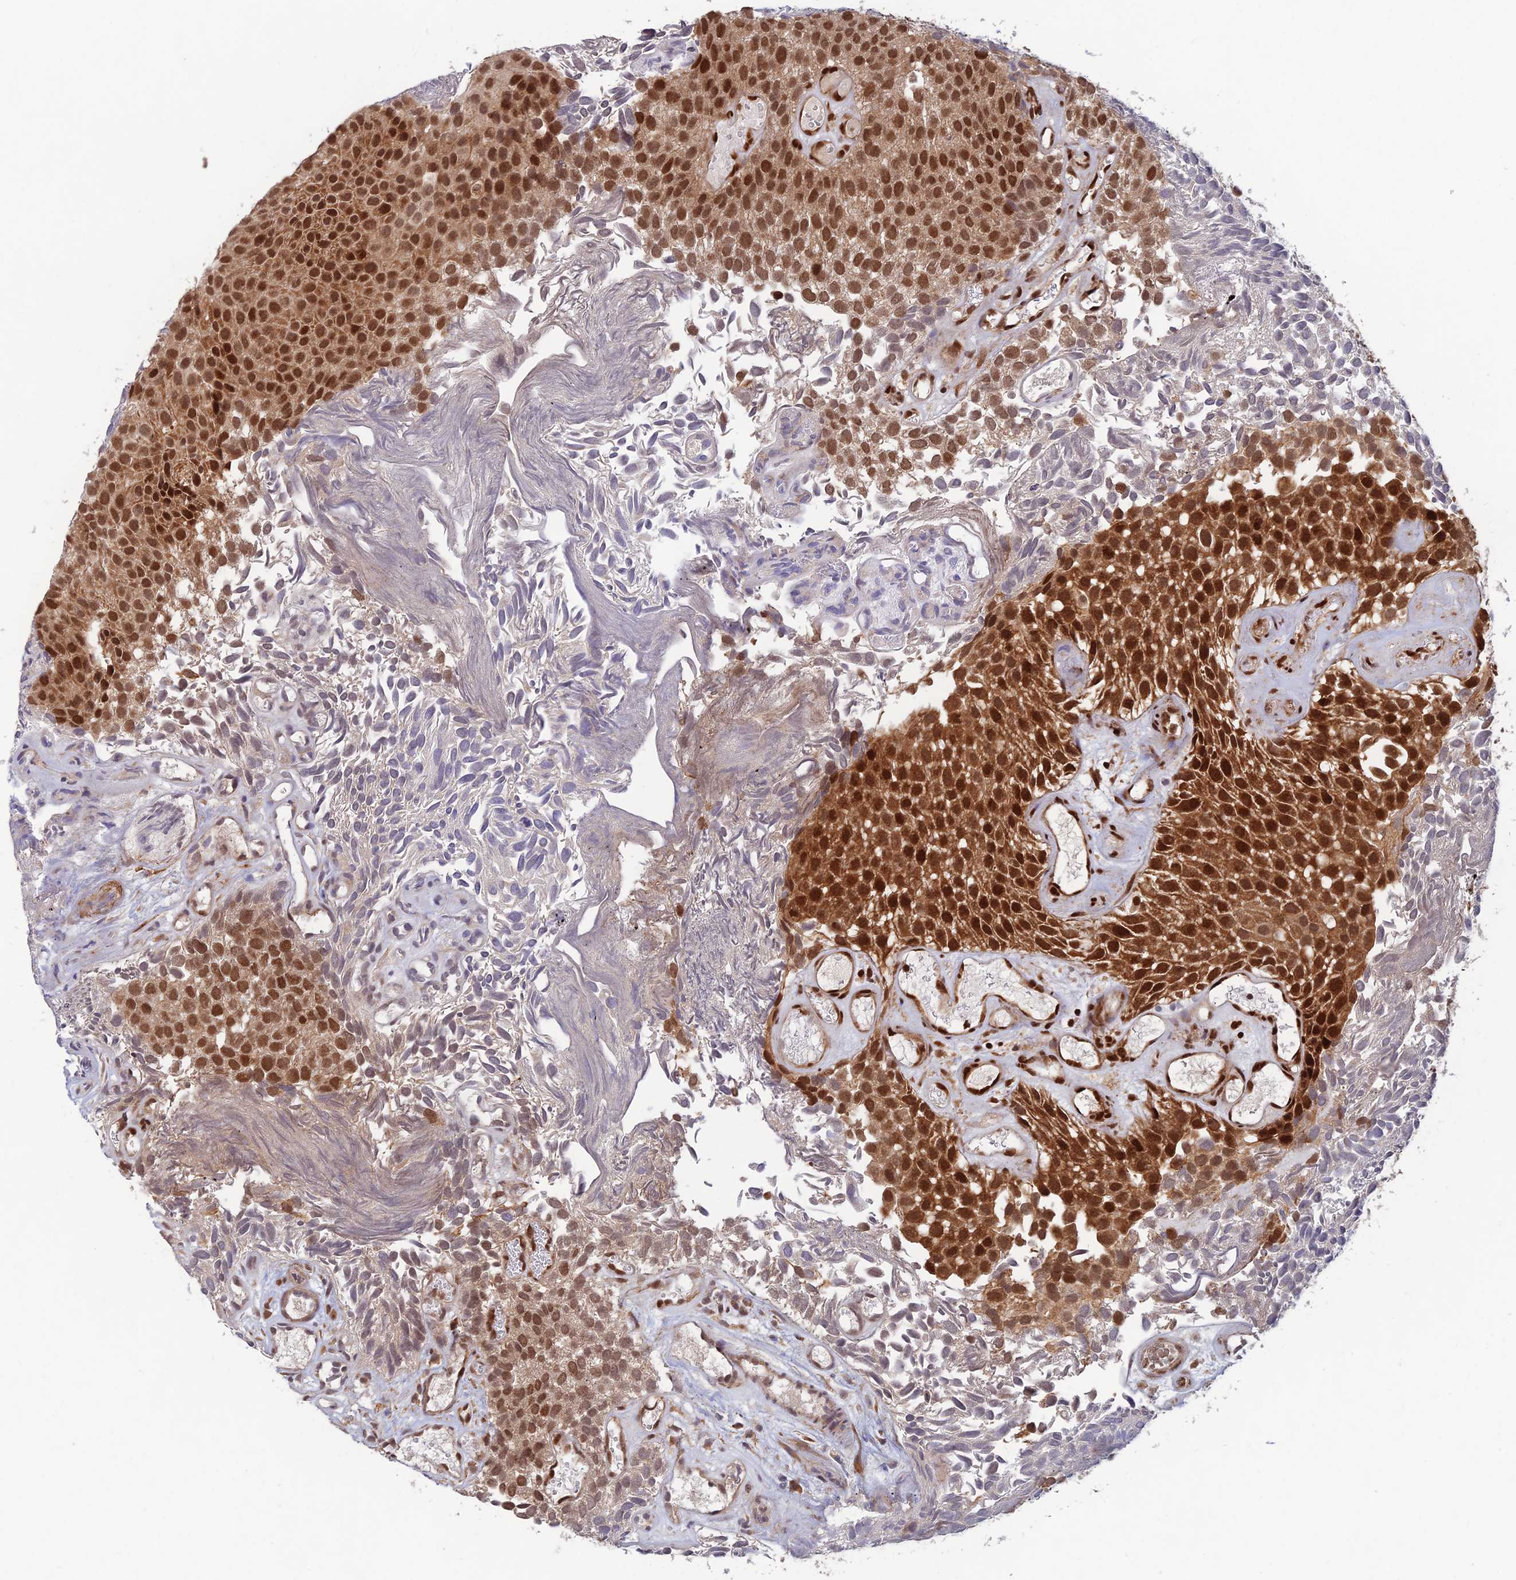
{"staining": {"intensity": "strong", "quantity": ">75%", "location": "cytoplasmic/membranous,nuclear"}, "tissue": "urothelial cancer", "cell_type": "Tumor cells", "image_type": "cancer", "snomed": [{"axis": "morphology", "description": "Urothelial carcinoma, Low grade"}, {"axis": "topography", "description": "Urinary bladder"}], "caption": "Low-grade urothelial carcinoma was stained to show a protein in brown. There is high levels of strong cytoplasmic/membranous and nuclear positivity in approximately >75% of tumor cells.", "gene": "ZNF565", "patient": {"sex": "male", "age": 89}}